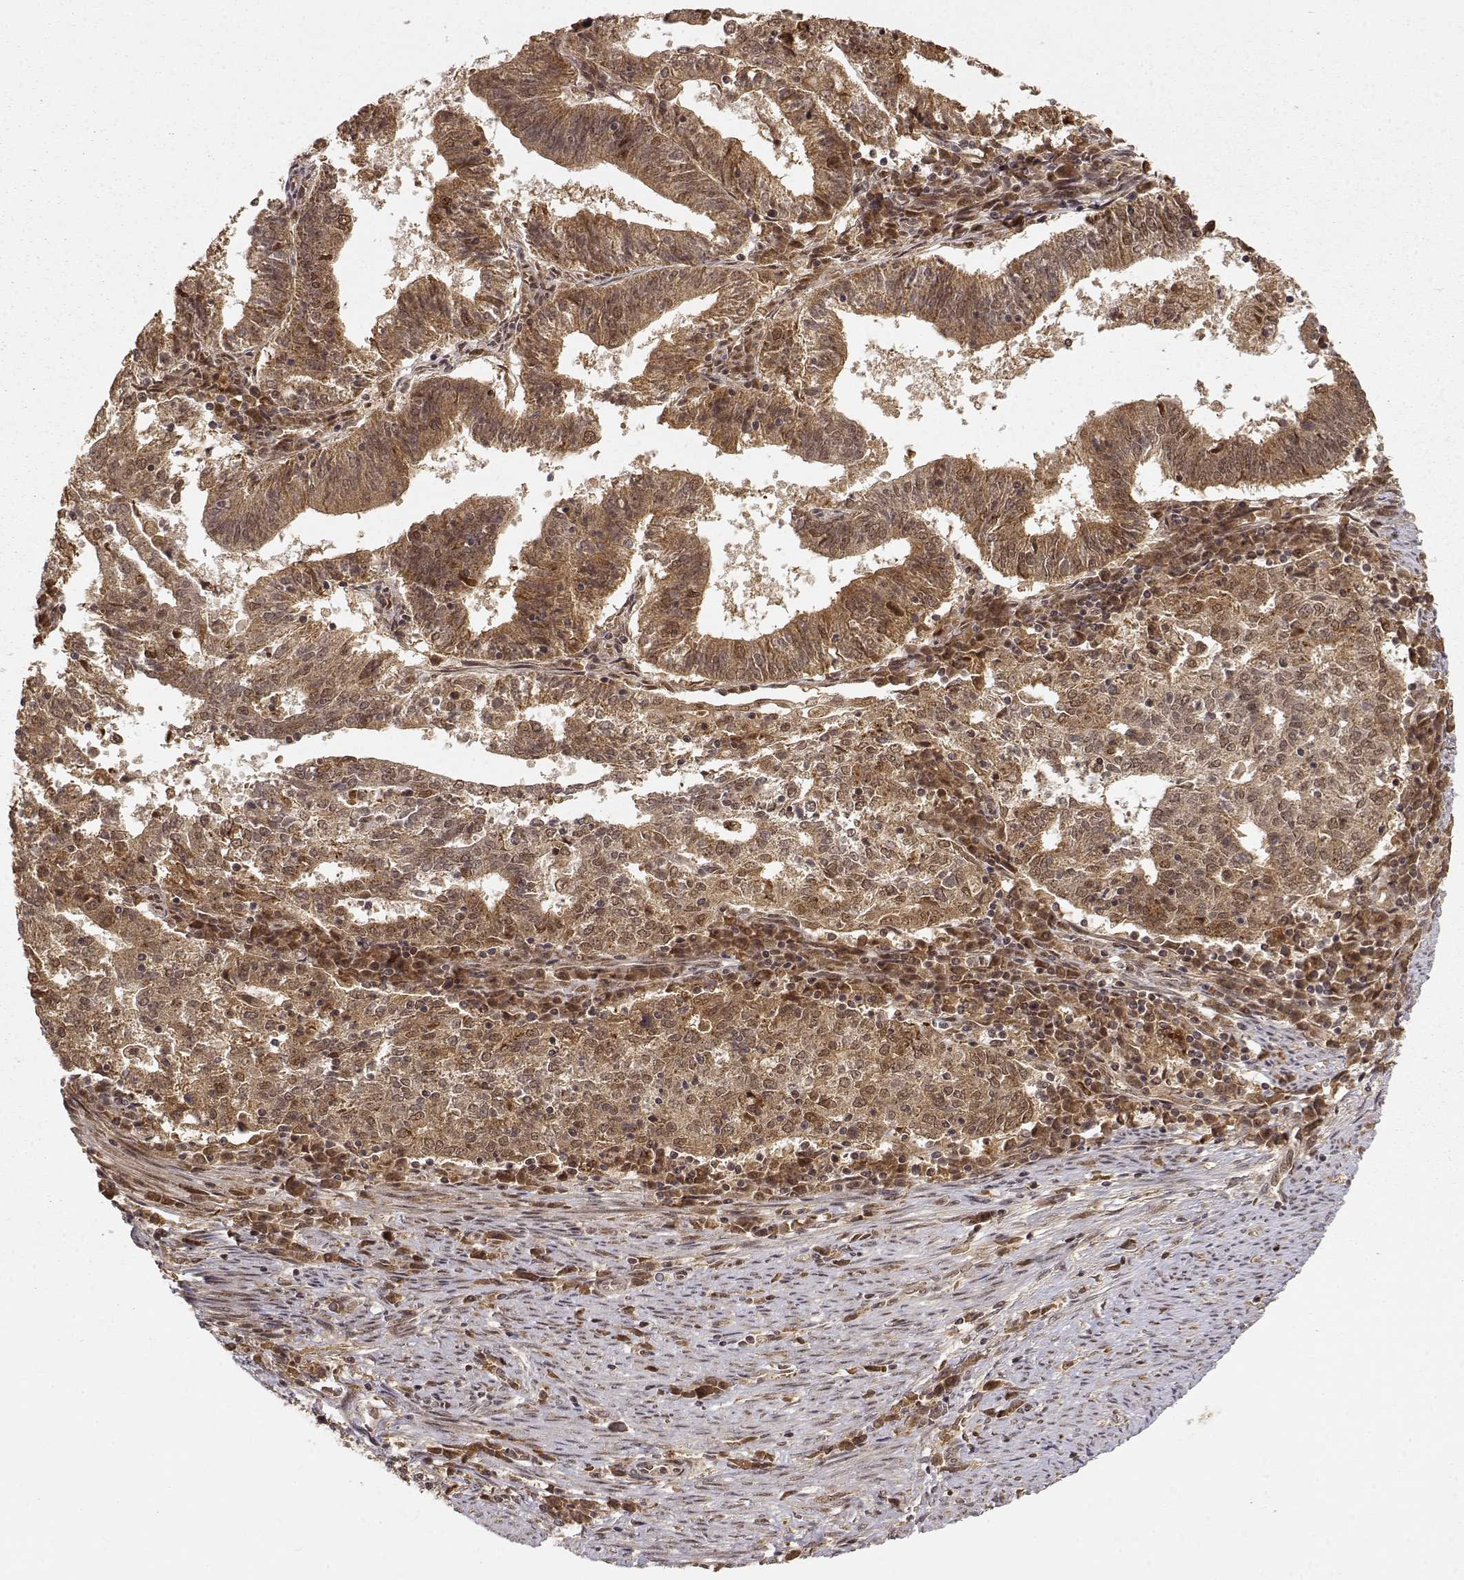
{"staining": {"intensity": "moderate", "quantity": ">75%", "location": "cytoplasmic/membranous,nuclear"}, "tissue": "endometrial cancer", "cell_type": "Tumor cells", "image_type": "cancer", "snomed": [{"axis": "morphology", "description": "Adenocarcinoma, NOS"}, {"axis": "topography", "description": "Endometrium"}], "caption": "Human endometrial adenocarcinoma stained with a brown dye displays moderate cytoplasmic/membranous and nuclear positive expression in about >75% of tumor cells.", "gene": "MAEA", "patient": {"sex": "female", "age": 82}}